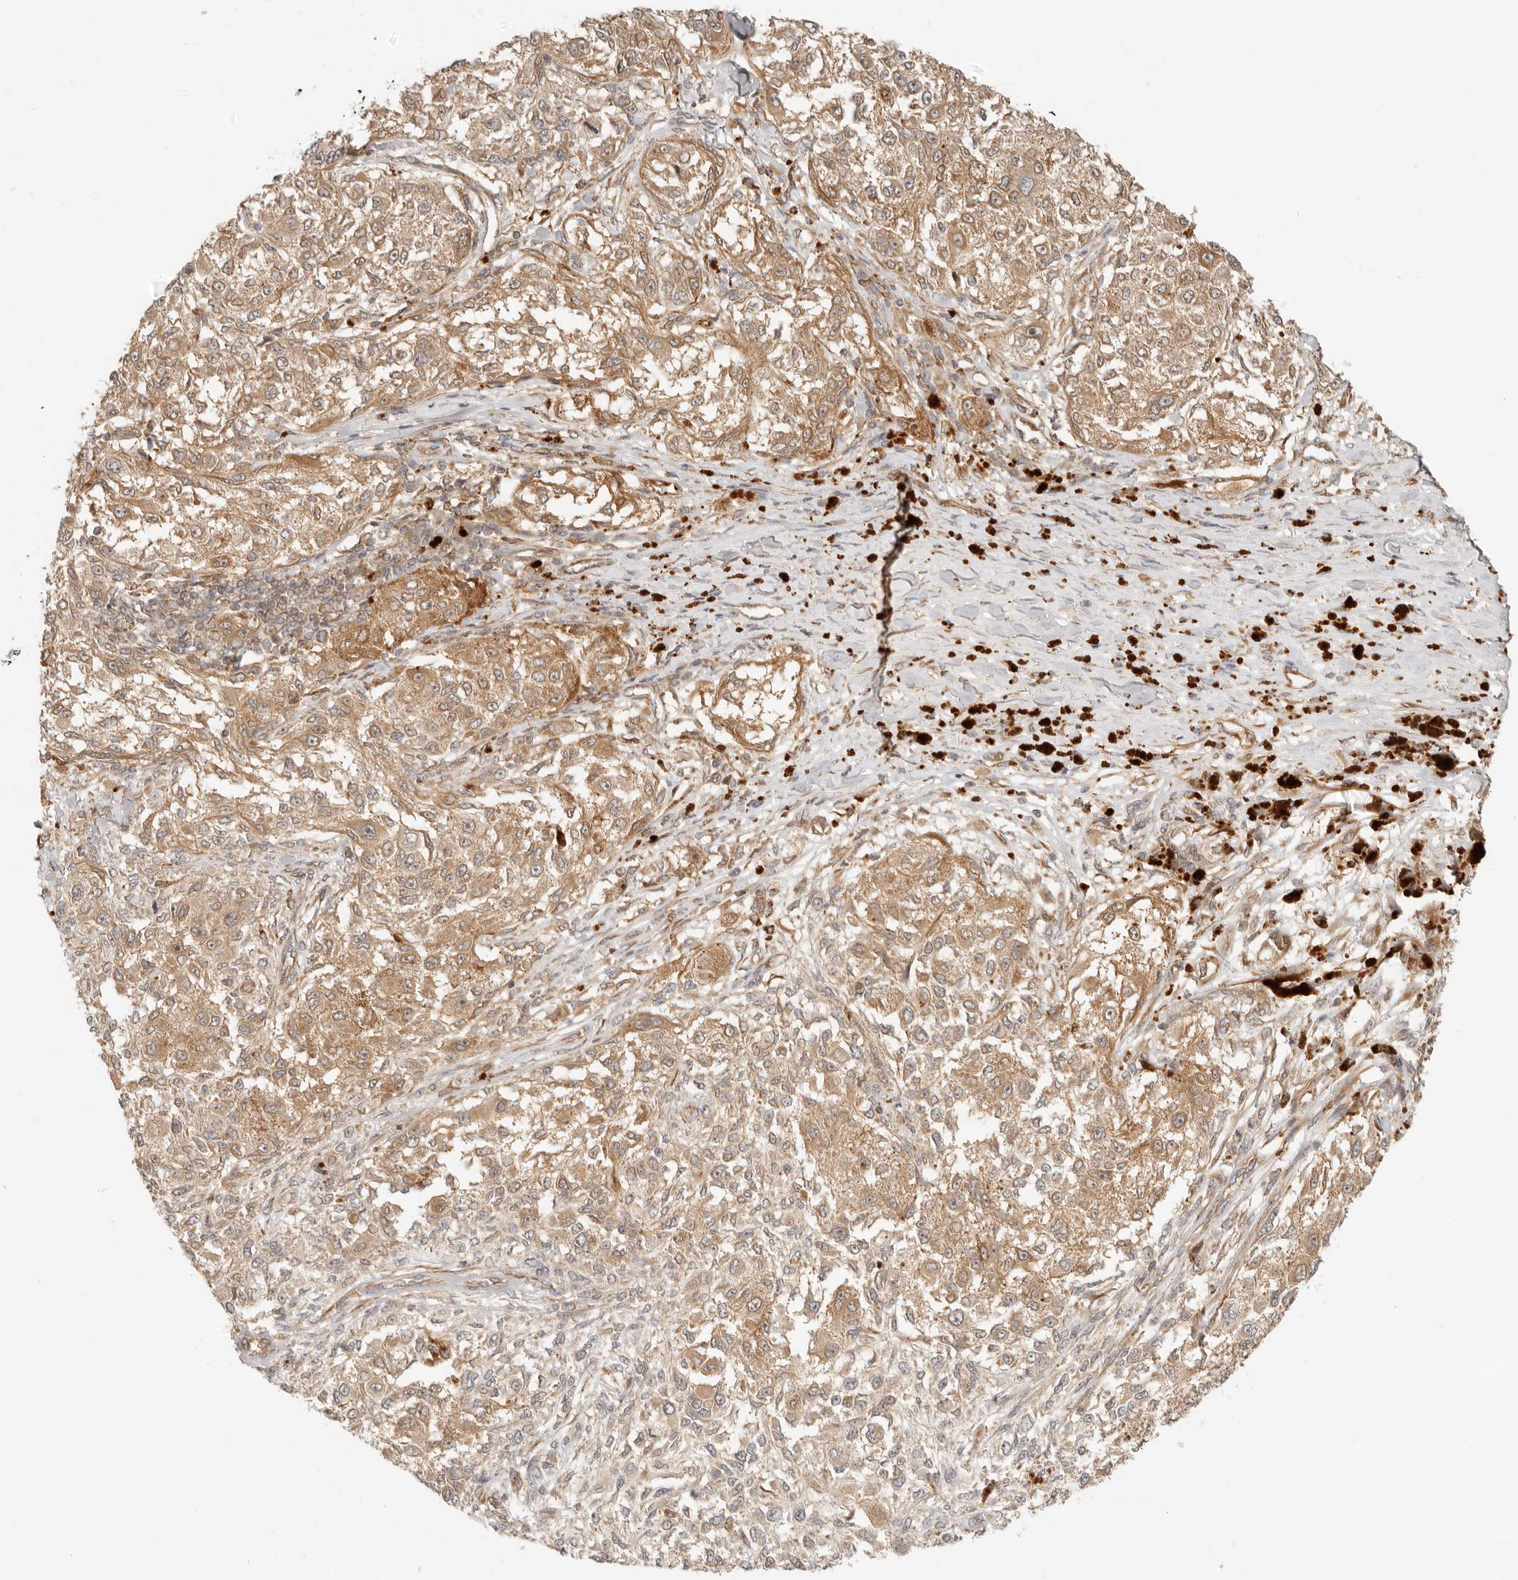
{"staining": {"intensity": "moderate", "quantity": ">75%", "location": "cytoplasmic/membranous"}, "tissue": "melanoma", "cell_type": "Tumor cells", "image_type": "cancer", "snomed": [{"axis": "morphology", "description": "Necrosis, NOS"}, {"axis": "morphology", "description": "Malignant melanoma, NOS"}, {"axis": "topography", "description": "Skin"}], "caption": "Immunohistochemistry (IHC) micrograph of human malignant melanoma stained for a protein (brown), which shows medium levels of moderate cytoplasmic/membranous expression in approximately >75% of tumor cells.", "gene": "UFSP1", "patient": {"sex": "female", "age": 87}}